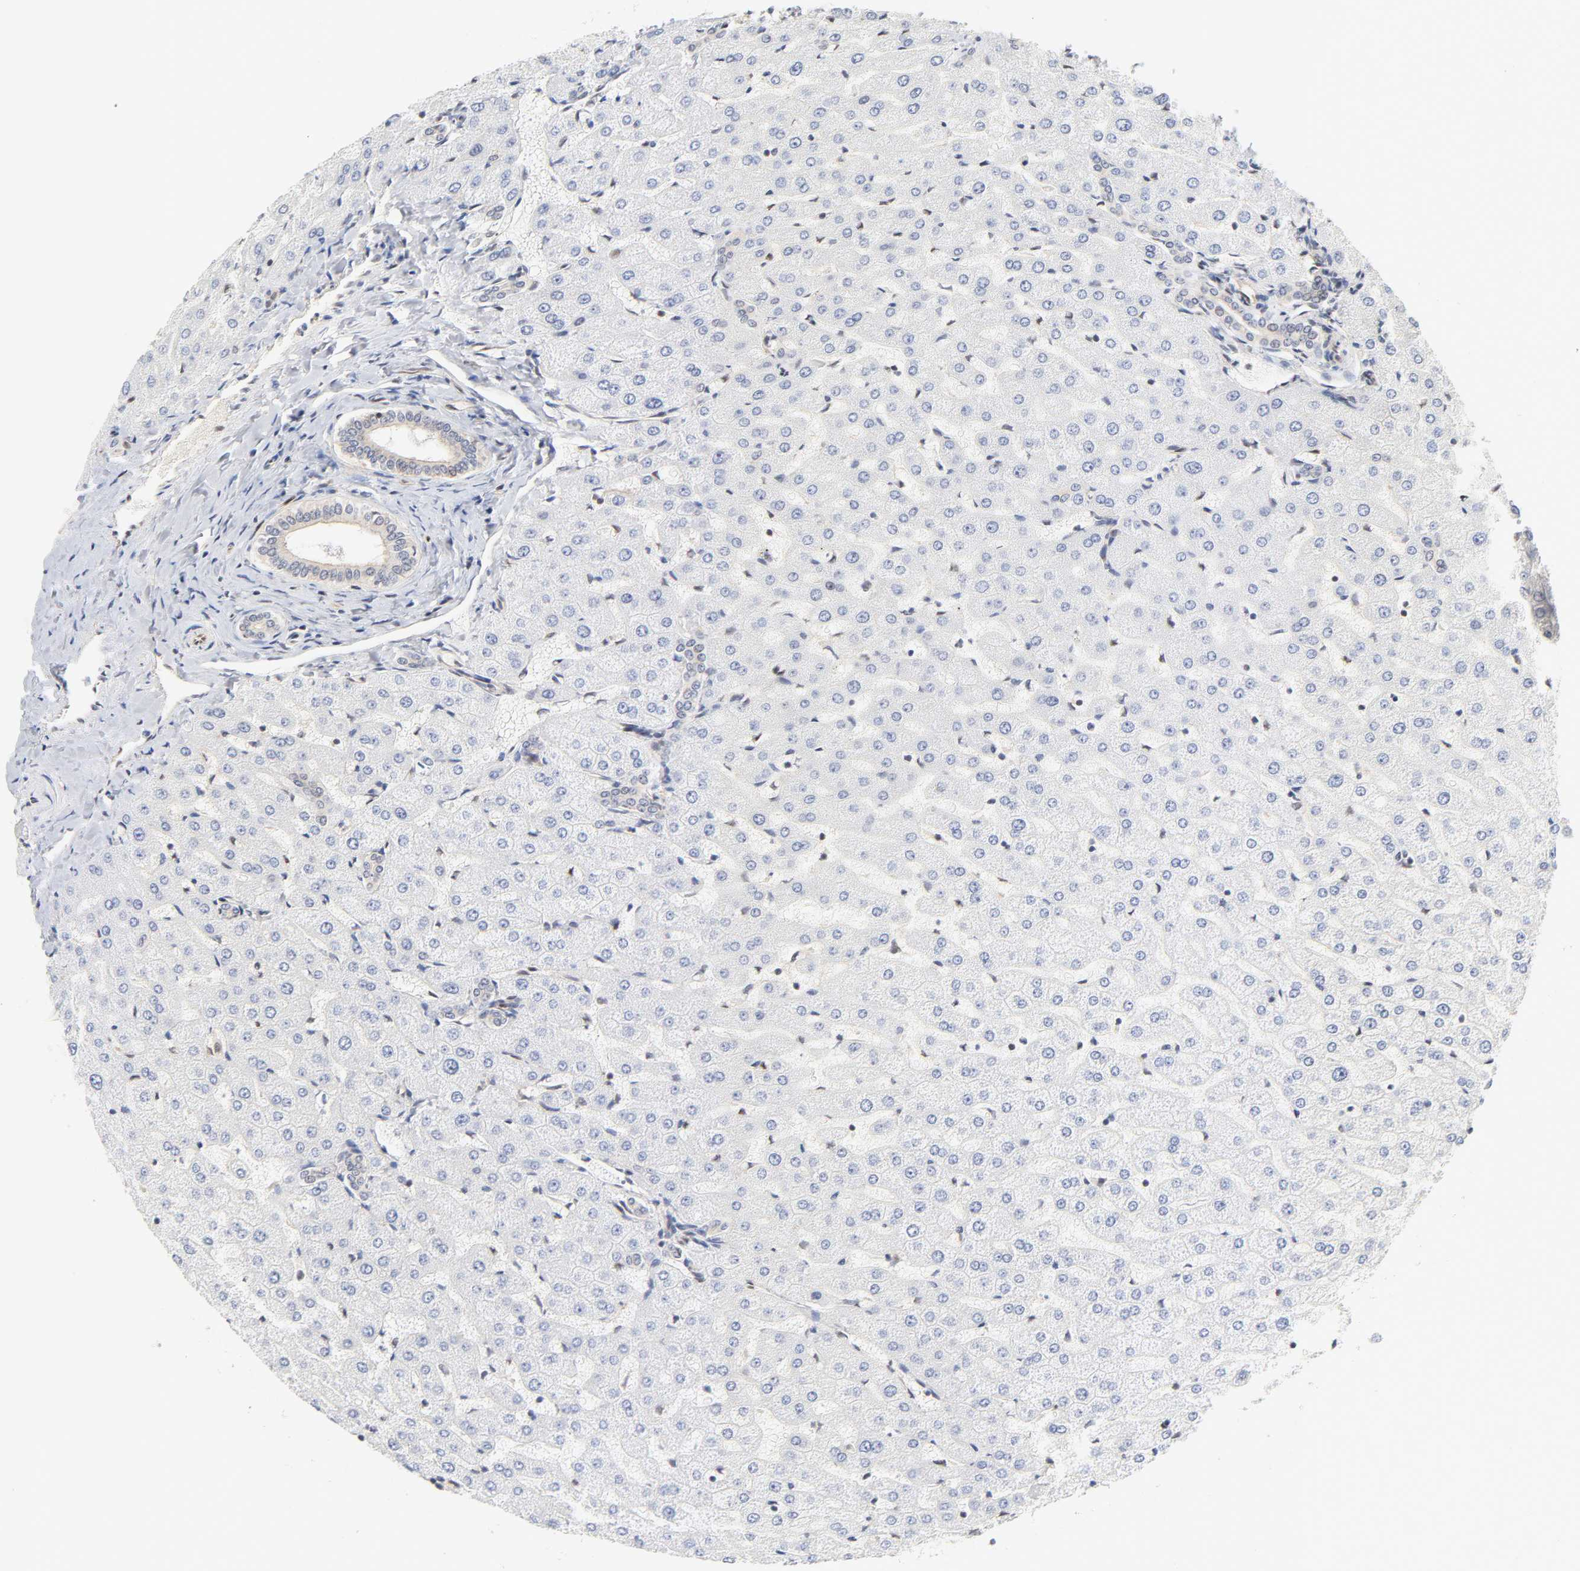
{"staining": {"intensity": "weak", "quantity": ">75%", "location": "cytoplasmic/membranous"}, "tissue": "liver", "cell_type": "Cholangiocytes", "image_type": "normal", "snomed": [{"axis": "morphology", "description": "Normal tissue, NOS"}, {"axis": "morphology", "description": "Fibrosis, NOS"}, {"axis": "topography", "description": "Liver"}], "caption": "This image shows unremarkable liver stained with IHC to label a protein in brown. The cytoplasmic/membranous of cholangiocytes show weak positivity for the protein. Nuclei are counter-stained blue.", "gene": "CDC37", "patient": {"sex": "female", "age": 29}}